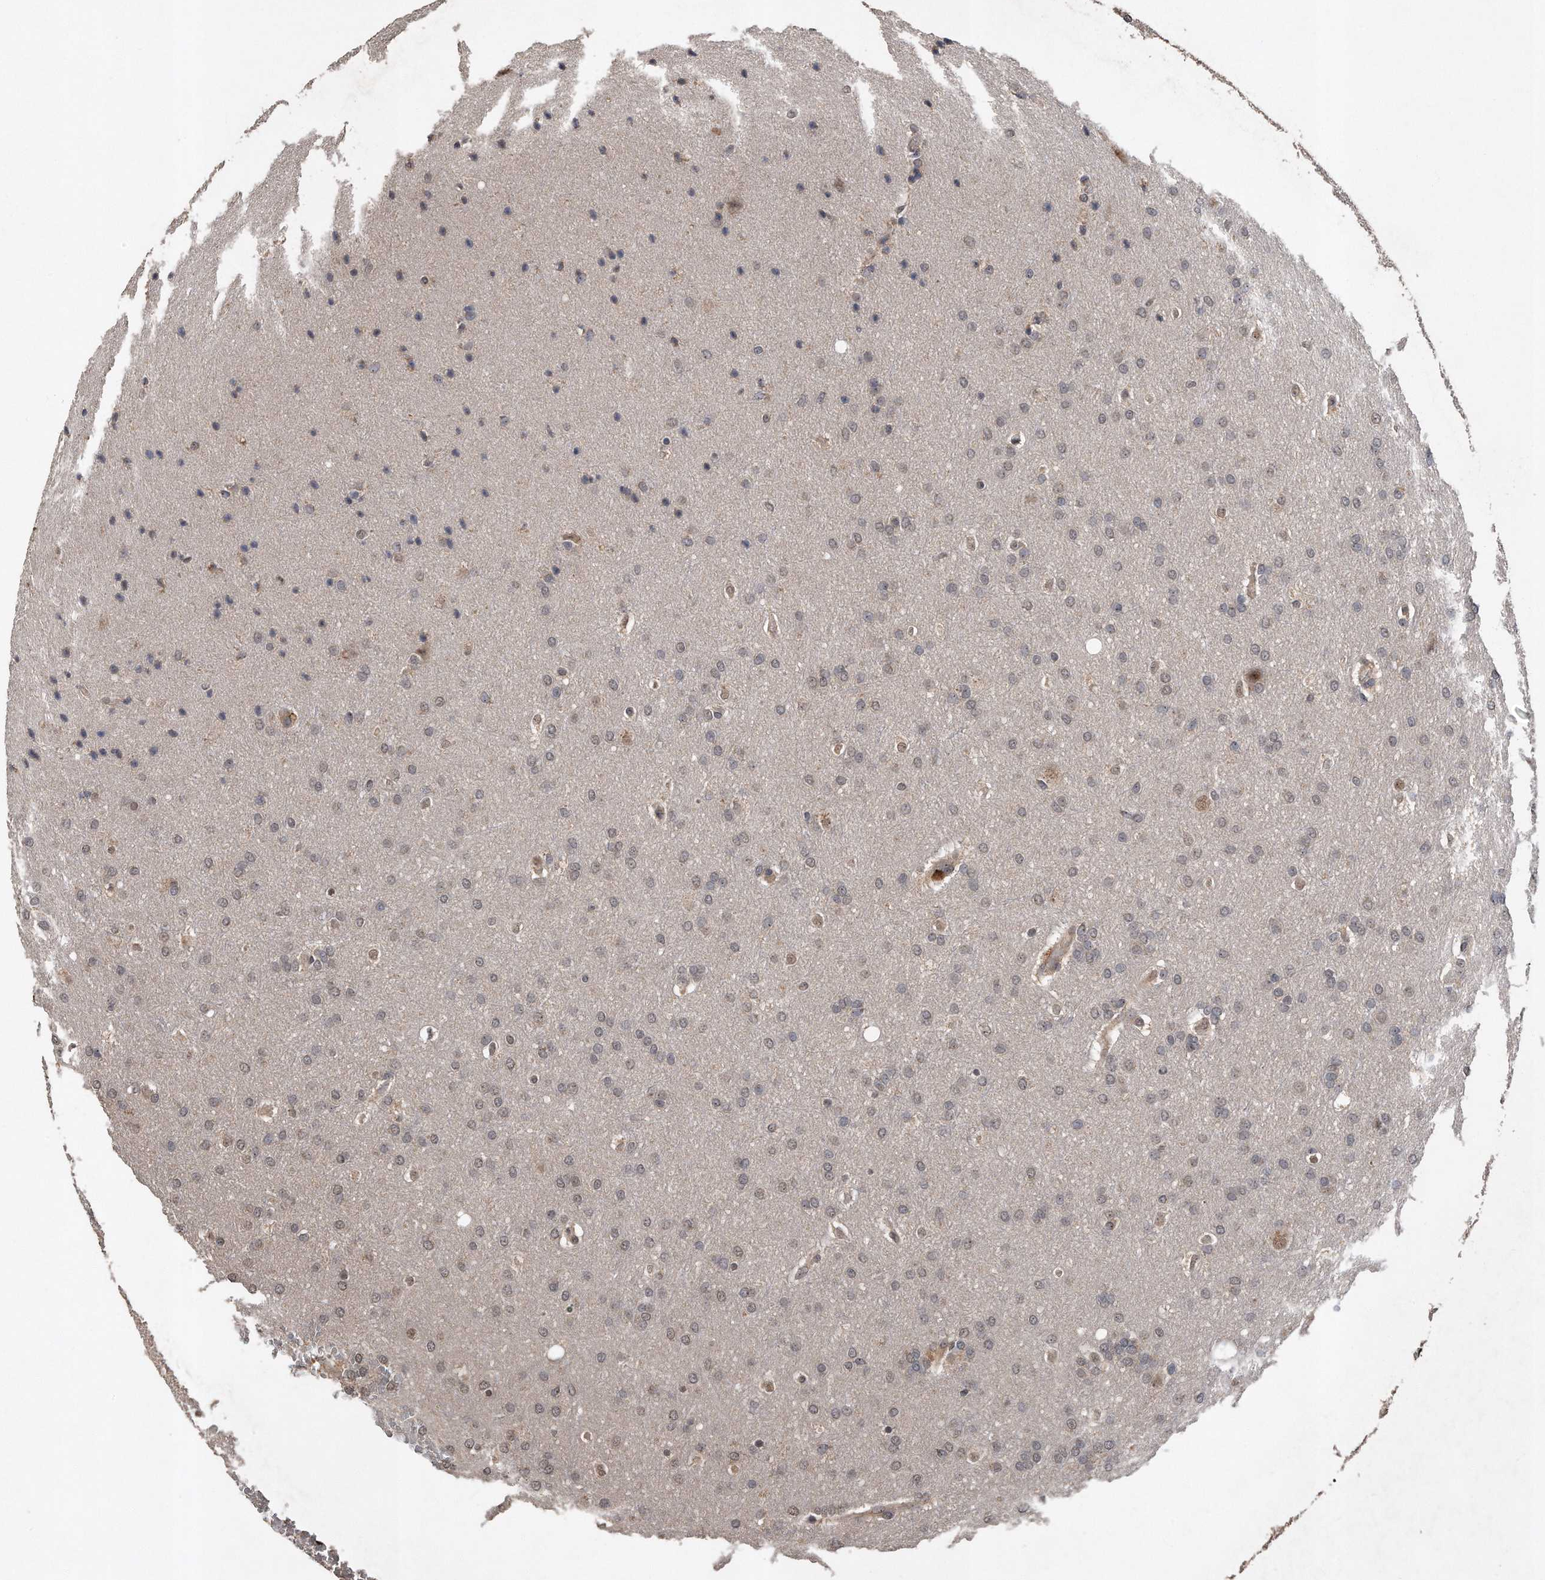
{"staining": {"intensity": "weak", "quantity": "<25%", "location": "nuclear"}, "tissue": "glioma", "cell_type": "Tumor cells", "image_type": "cancer", "snomed": [{"axis": "morphology", "description": "Glioma, malignant, Low grade"}, {"axis": "topography", "description": "Brain"}], "caption": "Micrograph shows no significant protein expression in tumor cells of glioma. The staining is performed using DAB brown chromogen with nuclei counter-stained in using hematoxylin.", "gene": "PELO", "patient": {"sex": "female", "age": 37}}